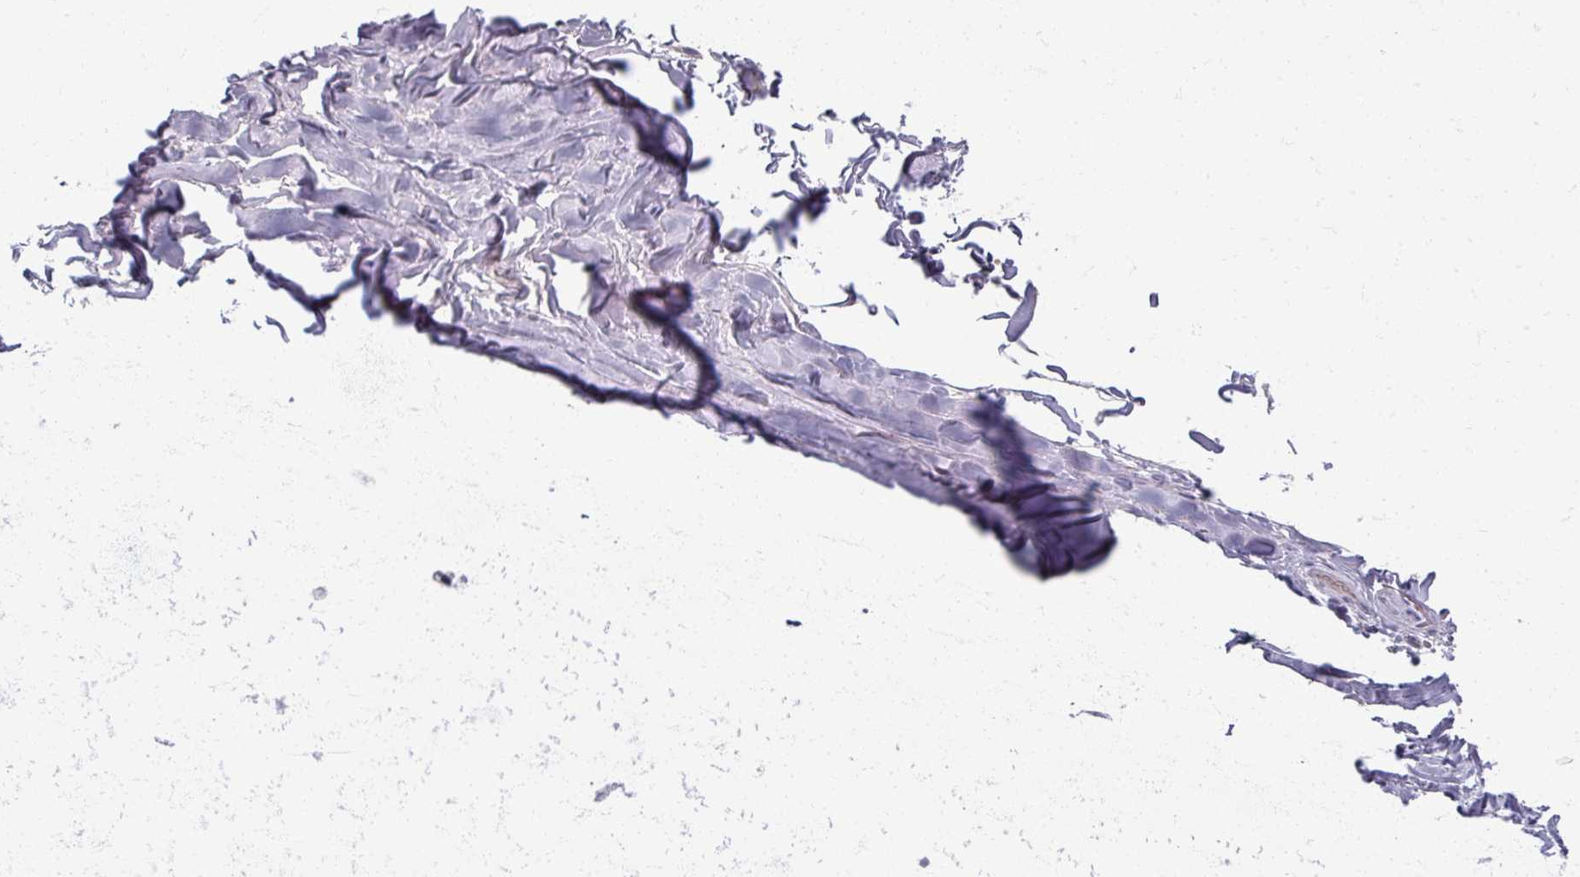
{"staining": {"intensity": "negative", "quantity": "none", "location": "none"}, "tissue": "adipose tissue", "cell_type": "Adipocytes", "image_type": "normal", "snomed": [{"axis": "morphology", "description": "Normal tissue, NOS"}, {"axis": "topography", "description": "Cartilage tissue"}, {"axis": "topography", "description": "Nasopharynx"}, {"axis": "topography", "description": "Thyroid gland"}], "caption": "This image is of normal adipose tissue stained with immunohistochemistry to label a protein in brown with the nuclei are counter-stained blue. There is no expression in adipocytes.", "gene": "TTLL7", "patient": {"sex": "male", "age": 63}}